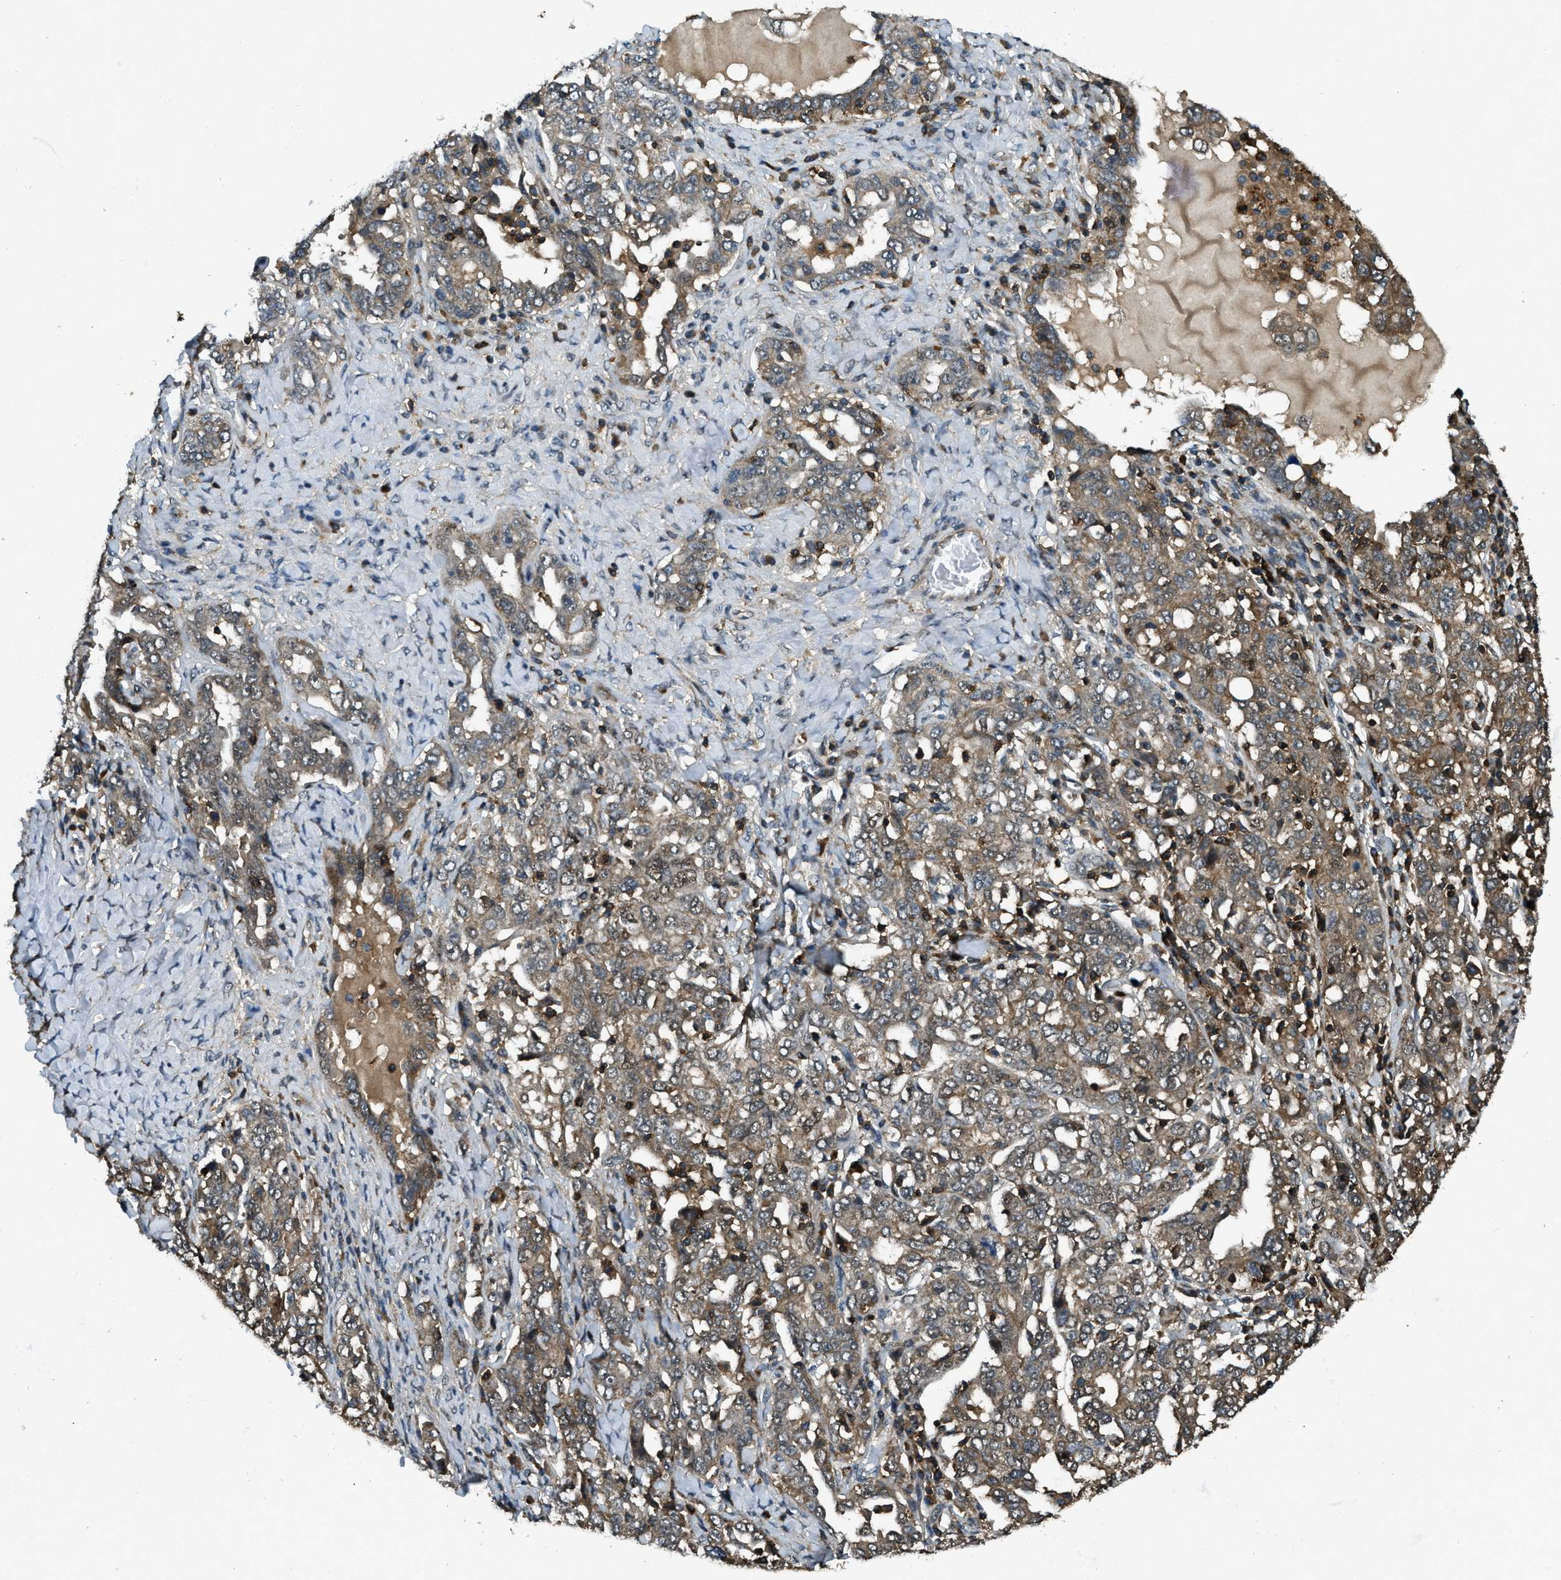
{"staining": {"intensity": "weak", "quantity": ">75%", "location": "cytoplasmic/membranous"}, "tissue": "ovarian cancer", "cell_type": "Tumor cells", "image_type": "cancer", "snomed": [{"axis": "morphology", "description": "Carcinoma, endometroid"}, {"axis": "topography", "description": "Ovary"}], "caption": "About >75% of tumor cells in human ovarian endometroid carcinoma show weak cytoplasmic/membranous protein positivity as visualized by brown immunohistochemical staining.", "gene": "ATP8B1", "patient": {"sex": "female", "age": 62}}